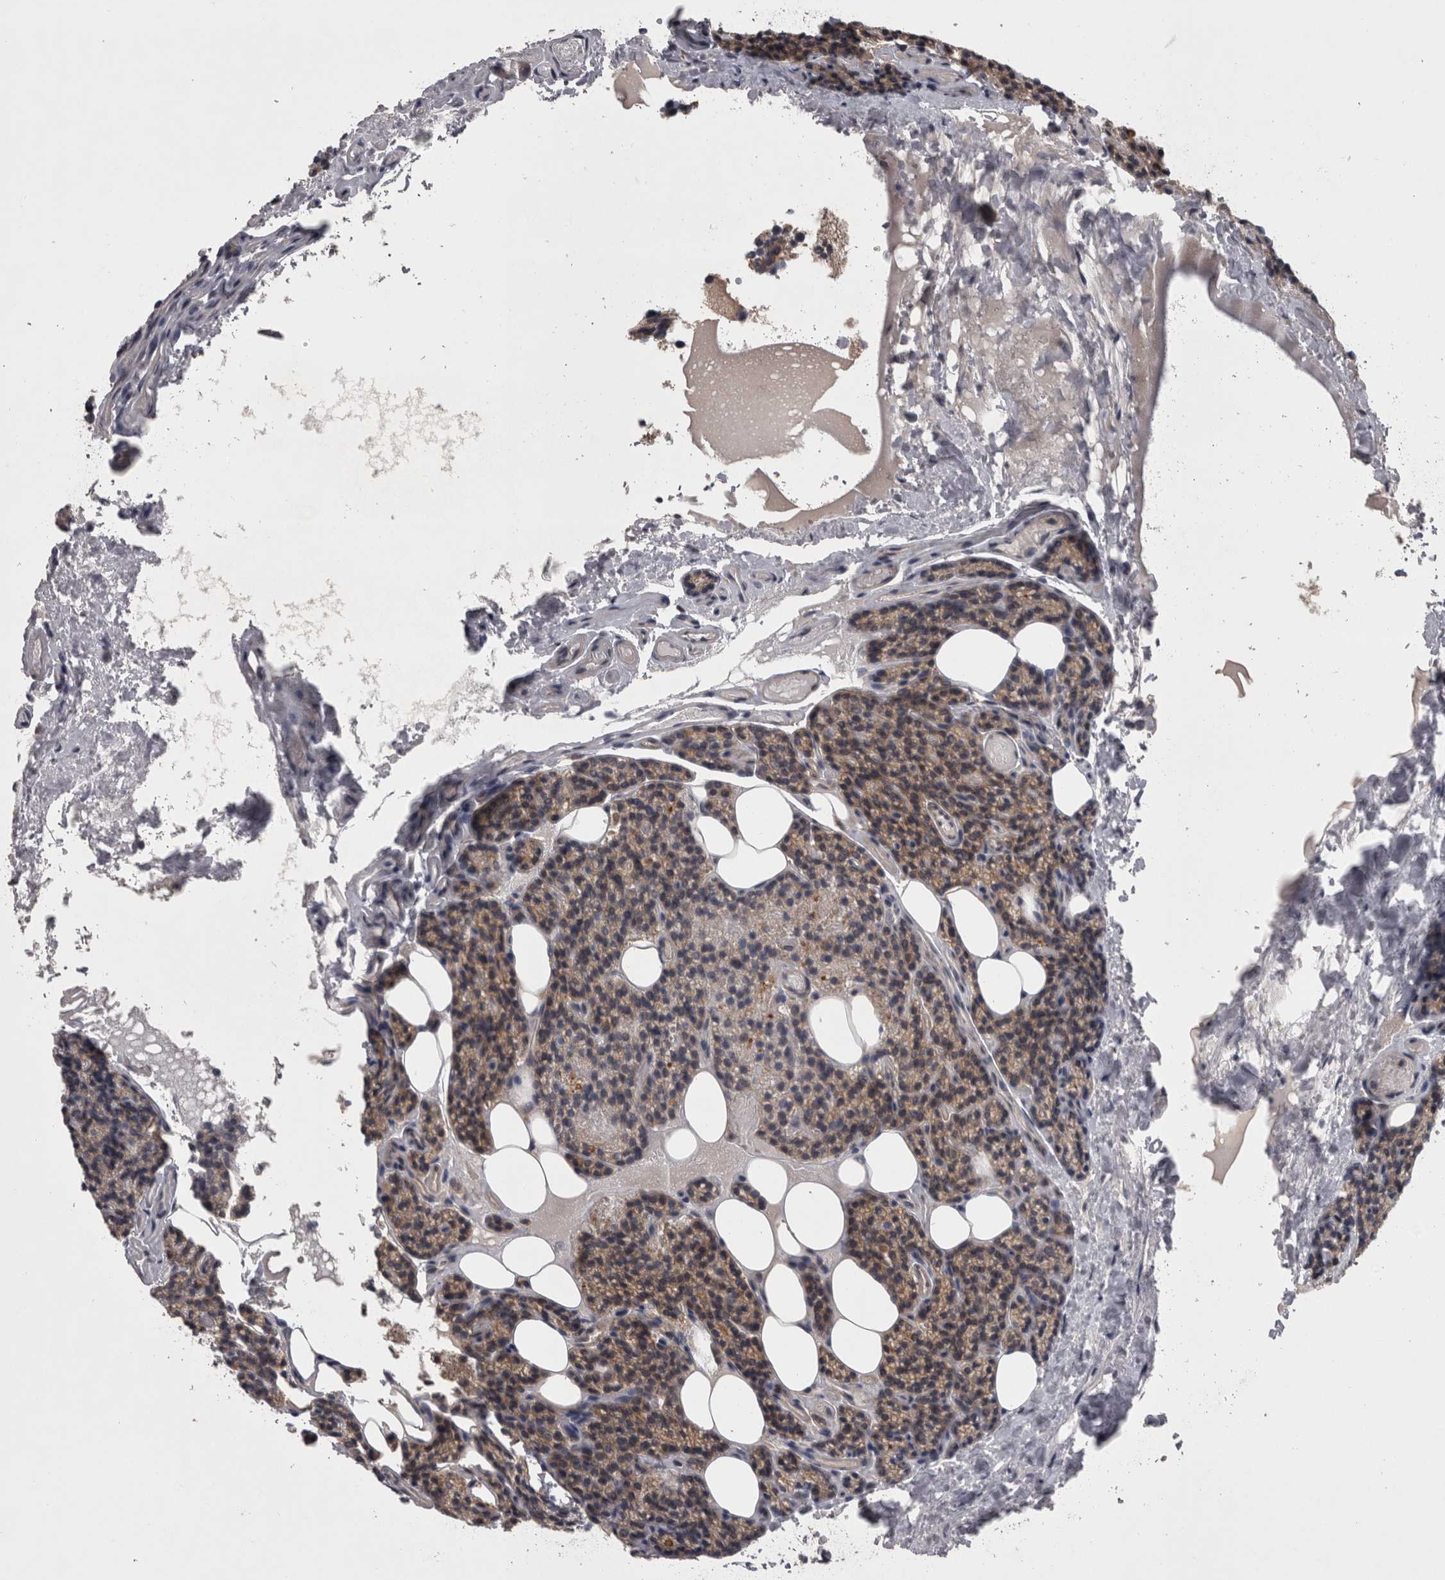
{"staining": {"intensity": "weak", "quantity": ">75%", "location": "cytoplasmic/membranous"}, "tissue": "parathyroid gland", "cell_type": "Glandular cells", "image_type": "normal", "snomed": [{"axis": "morphology", "description": "Normal tissue, NOS"}, {"axis": "topography", "description": "Parathyroid gland"}], "caption": "Protein expression analysis of benign parathyroid gland exhibits weak cytoplasmic/membranous staining in approximately >75% of glandular cells. The staining was performed using DAB to visualize the protein expression in brown, while the nuclei were stained in blue with hematoxylin (Magnification: 20x).", "gene": "PRKCI", "patient": {"sex": "female", "age": 85}}